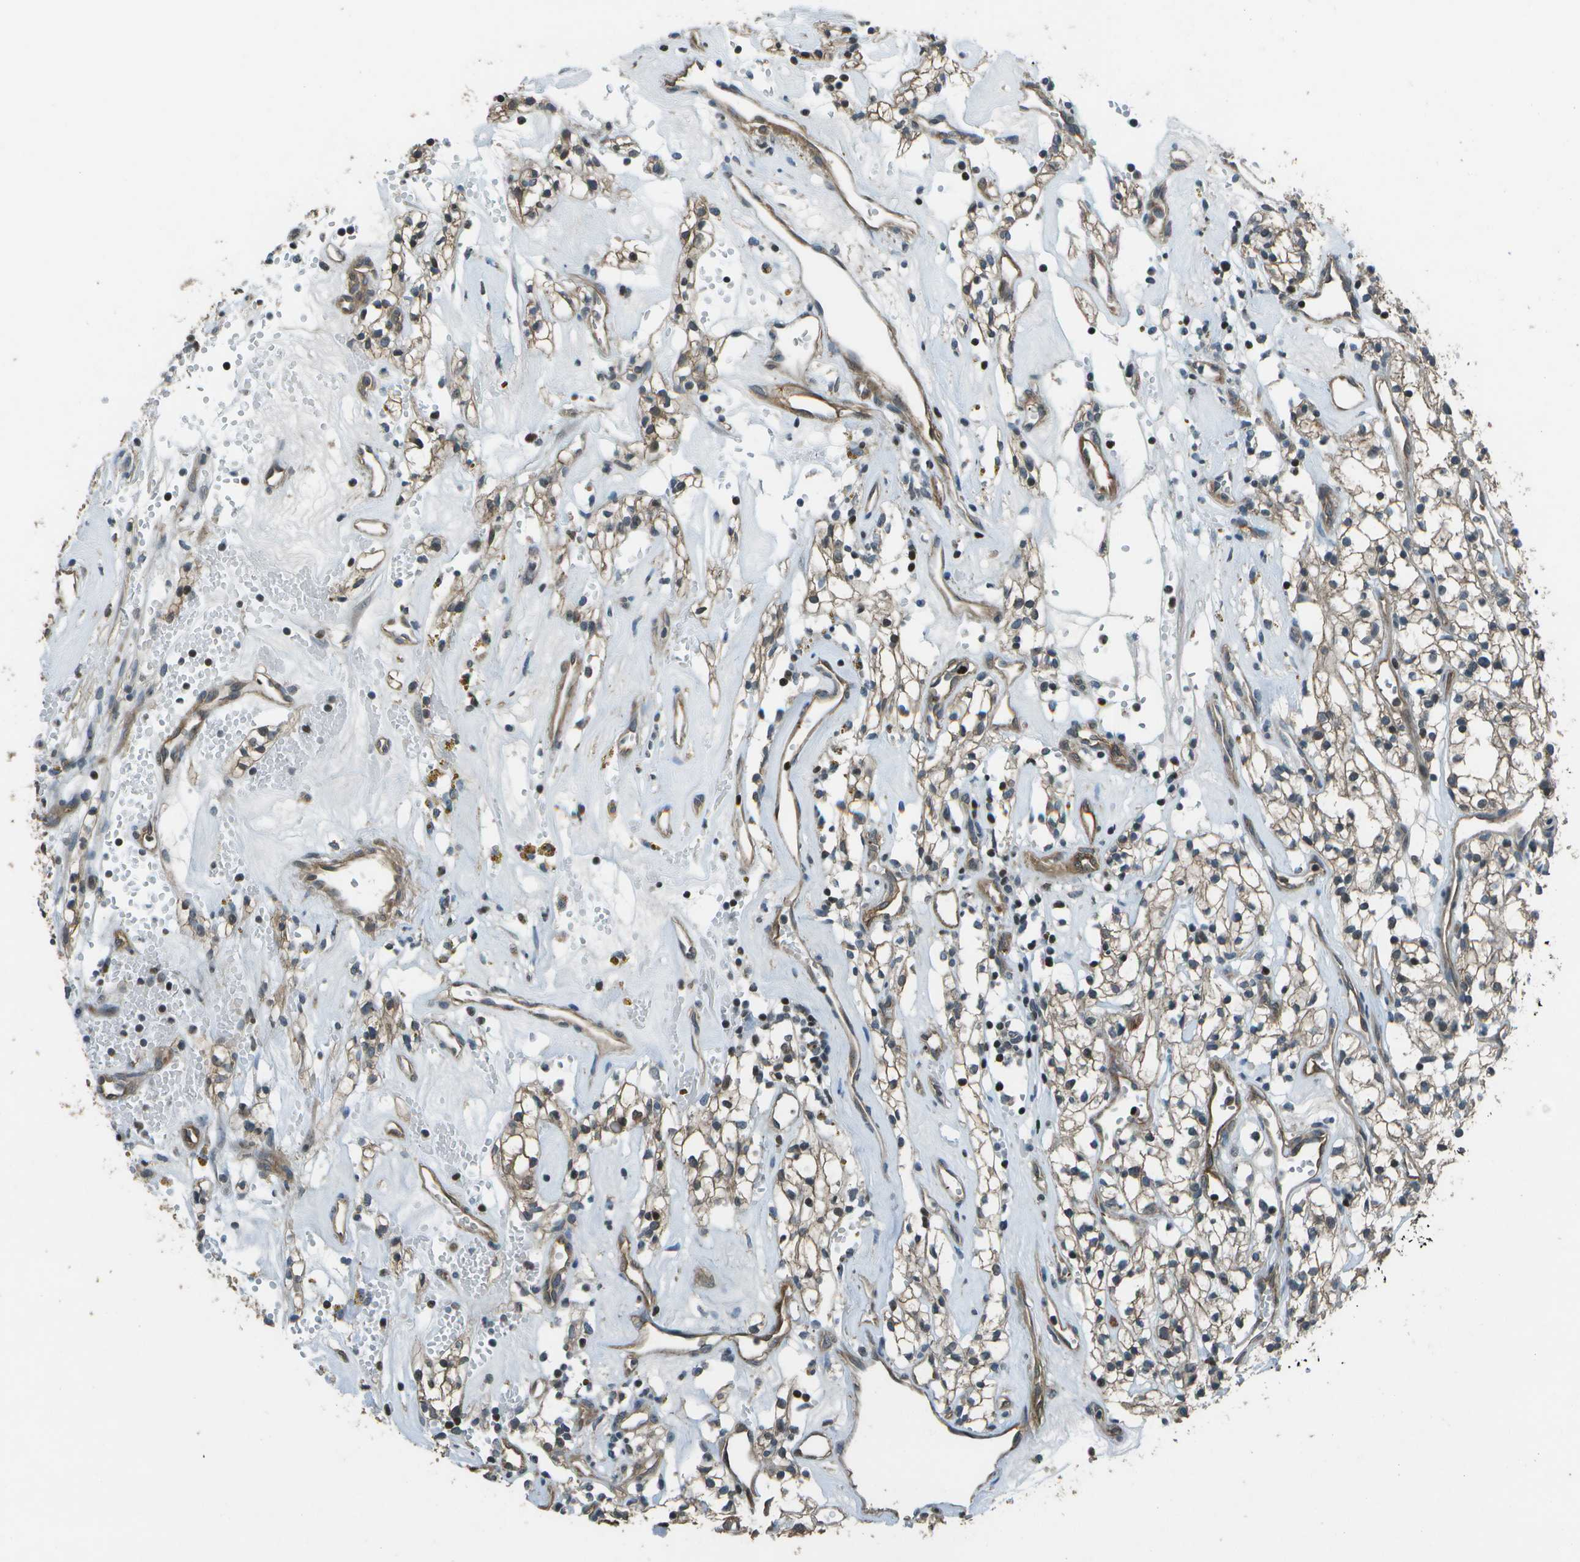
{"staining": {"intensity": "moderate", "quantity": ">75%", "location": "cytoplasmic/membranous"}, "tissue": "renal cancer", "cell_type": "Tumor cells", "image_type": "cancer", "snomed": [{"axis": "morphology", "description": "Adenocarcinoma, NOS"}, {"axis": "topography", "description": "Kidney"}], "caption": "DAB immunohistochemical staining of renal cancer (adenocarcinoma) demonstrates moderate cytoplasmic/membranous protein staining in approximately >75% of tumor cells.", "gene": "PDLIM1", "patient": {"sex": "male", "age": 59}}